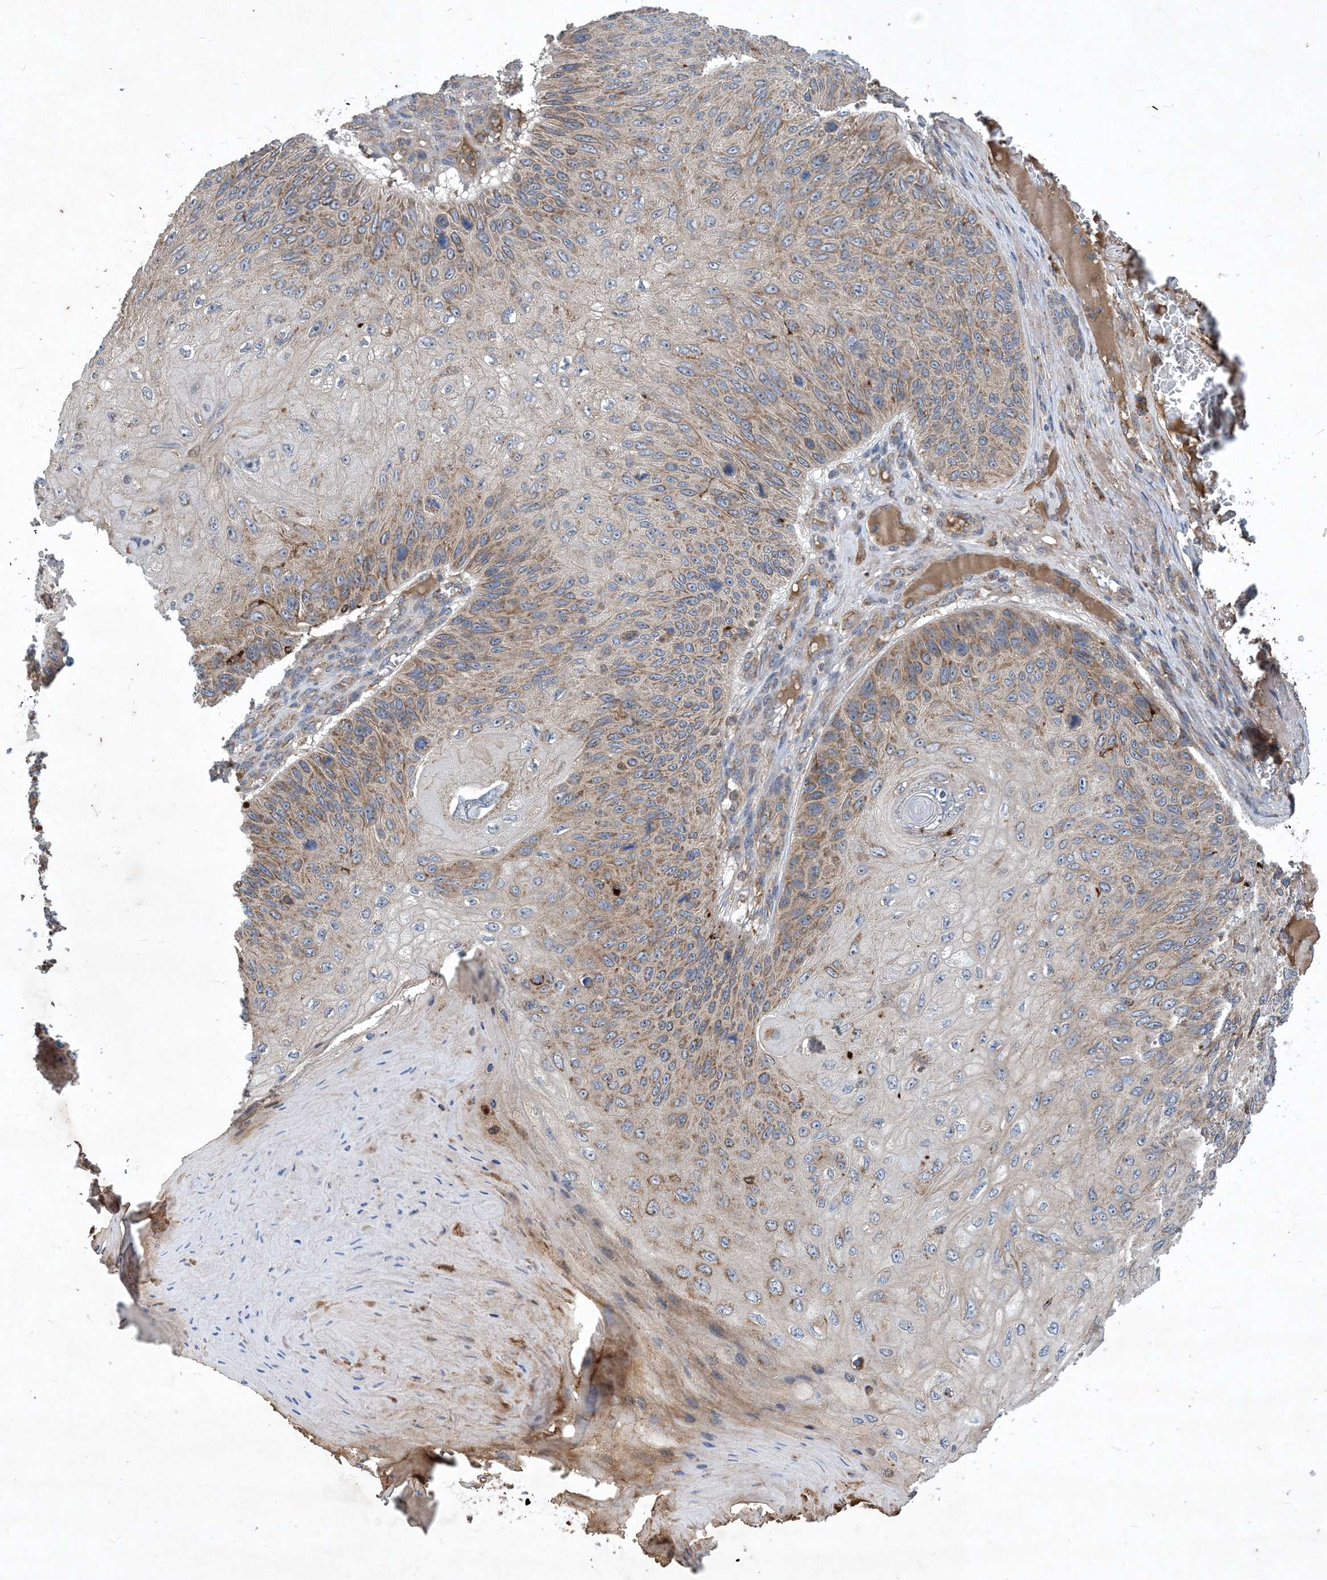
{"staining": {"intensity": "moderate", "quantity": ">75%", "location": "cytoplasmic/membranous"}, "tissue": "skin cancer", "cell_type": "Tumor cells", "image_type": "cancer", "snomed": [{"axis": "morphology", "description": "Squamous cell carcinoma, NOS"}, {"axis": "topography", "description": "Skin"}], "caption": "The histopathology image exhibits immunohistochemical staining of squamous cell carcinoma (skin). There is moderate cytoplasmic/membranous positivity is identified in approximately >75% of tumor cells. The protein of interest is shown in brown color, while the nuclei are stained blue.", "gene": "STK19", "patient": {"sex": "female", "age": 88}}